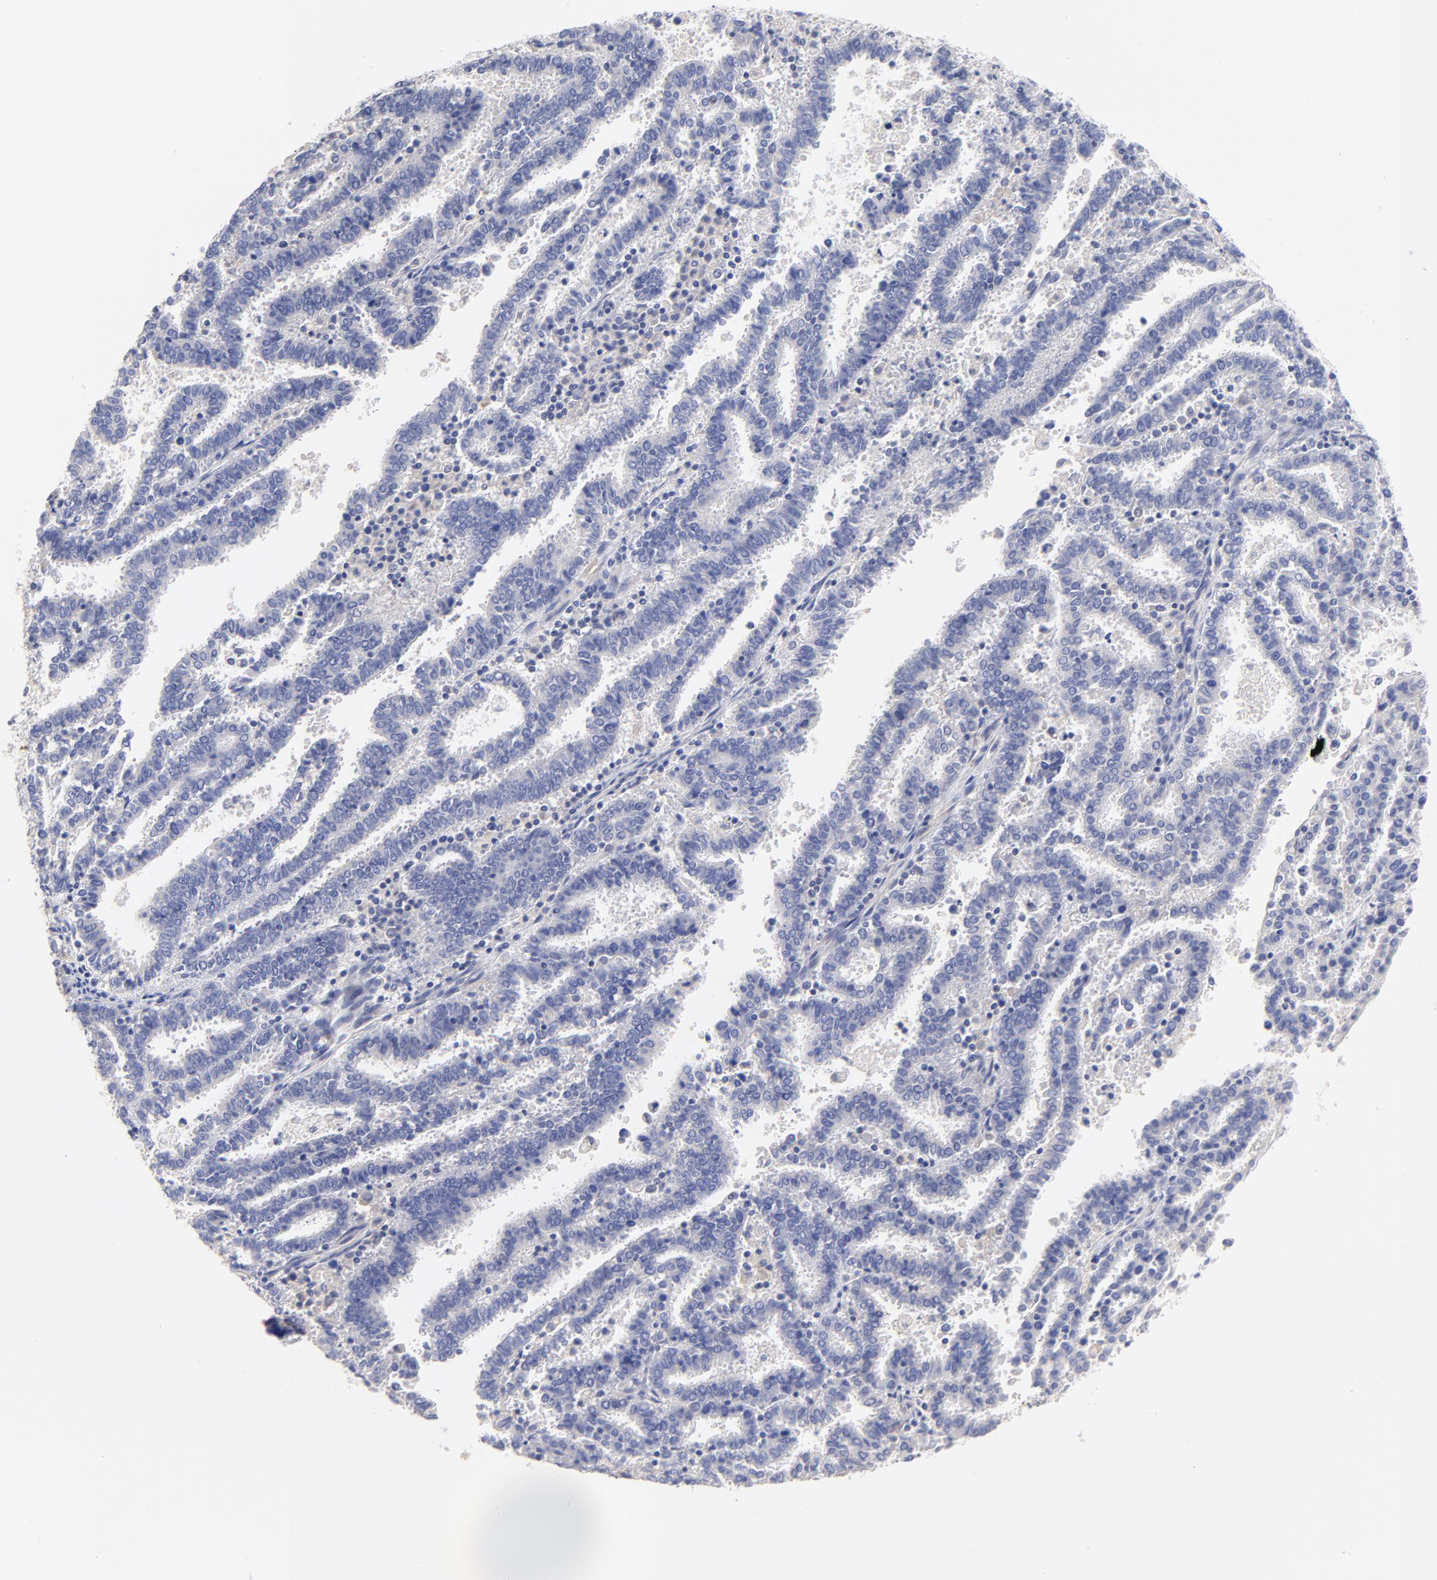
{"staining": {"intensity": "negative", "quantity": "none", "location": "none"}, "tissue": "endometrial cancer", "cell_type": "Tumor cells", "image_type": "cancer", "snomed": [{"axis": "morphology", "description": "Adenocarcinoma, NOS"}, {"axis": "topography", "description": "Uterus"}], "caption": "Immunohistochemical staining of endometrial cancer reveals no significant staining in tumor cells.", "gene": "HS3ST1", "patient": {"sex": "female", "age": 83}}